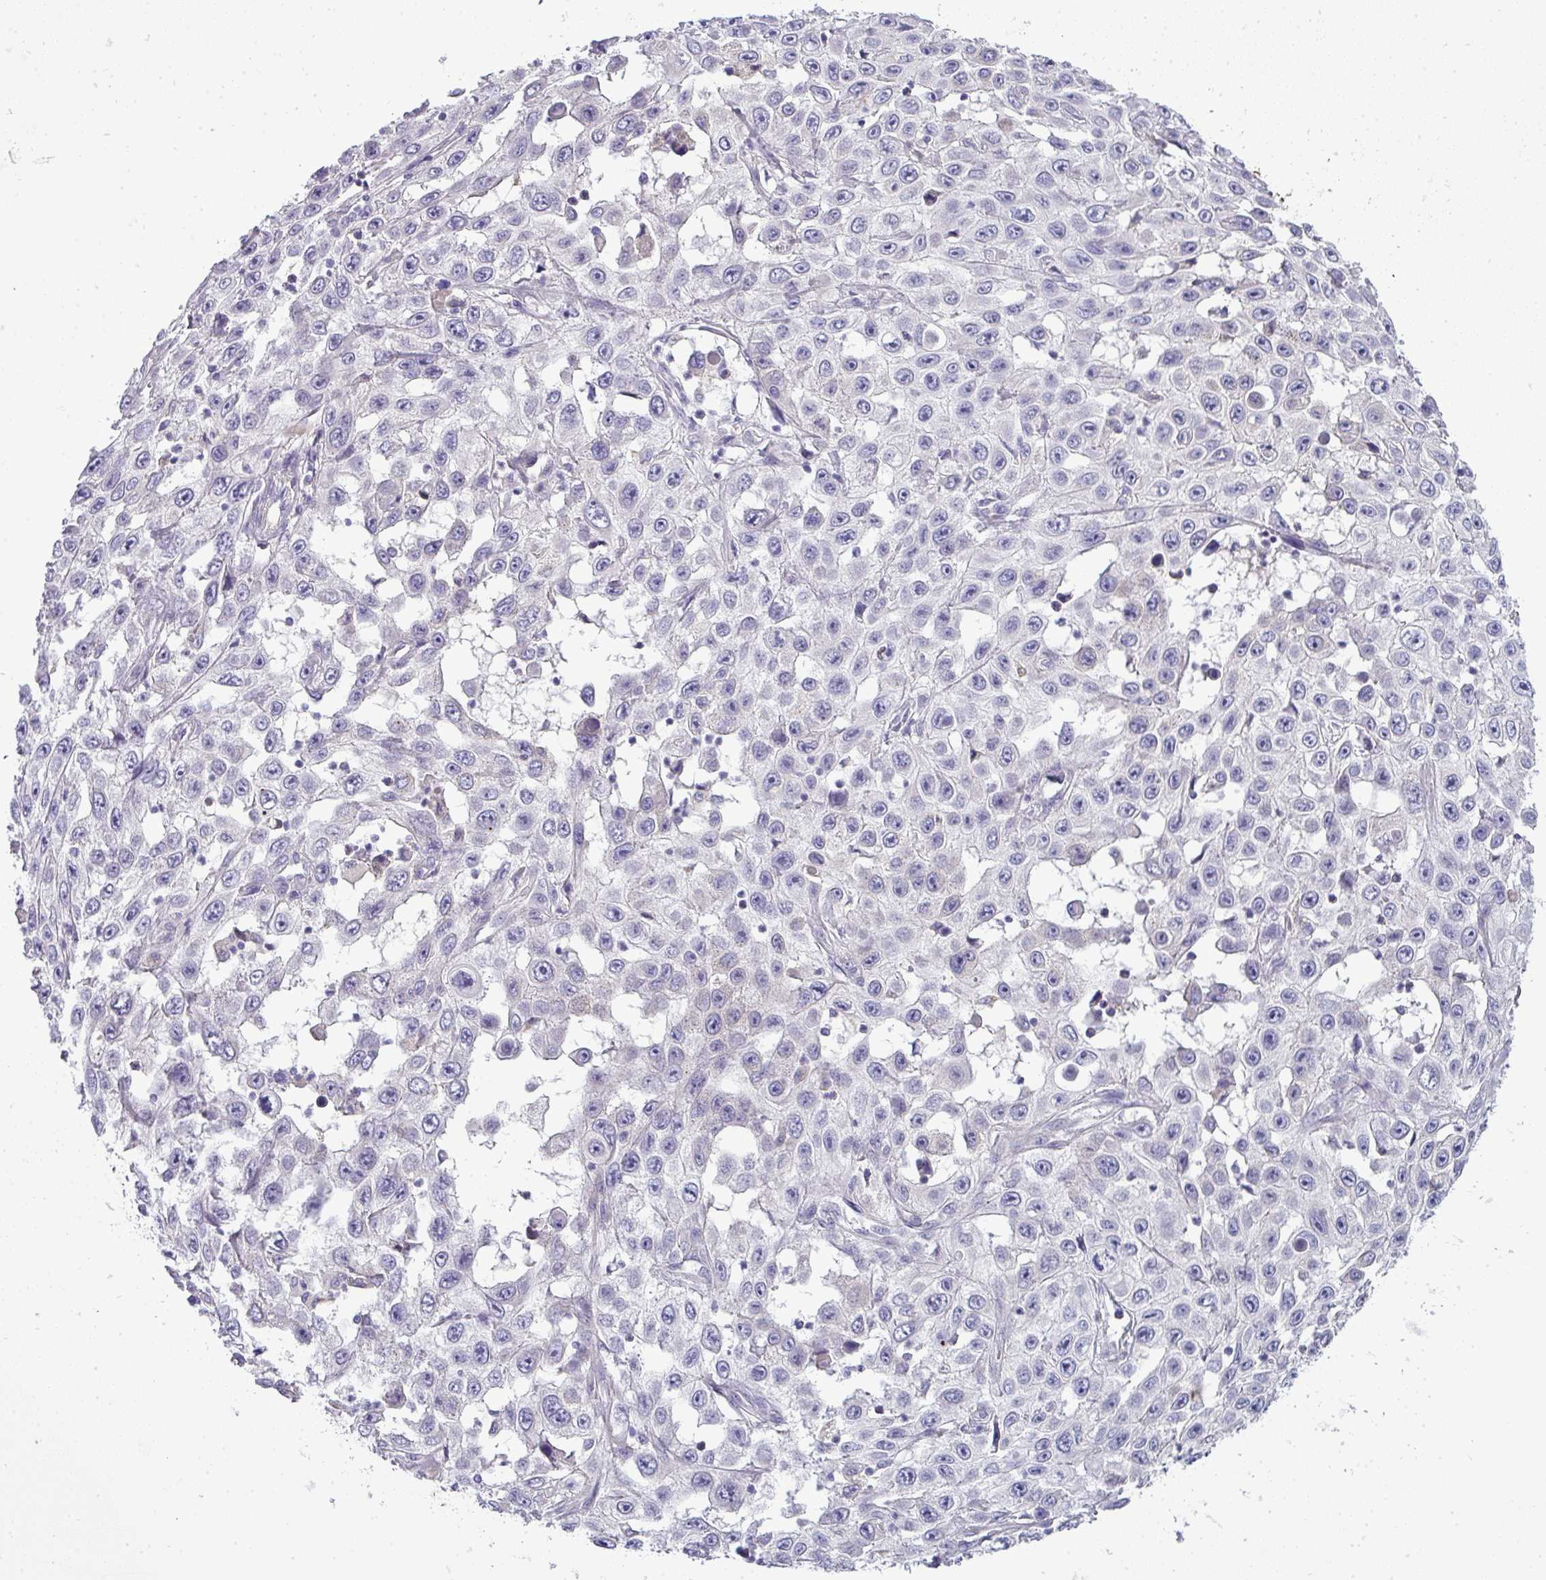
{"staining": {"intensity": "negative", "quantity": "none", "location": "none"}, "tissue": "skin cancer", "cell_type": "Tumor cells", "image_type": "cancer", "snomed": [{"axis": "morphology", "description": "Squamous cell carcinoma, NOS"}, {"axis": "topography", "description": "Skin"}], "caption": "The image displays no significant positivity in tumor cells of skin cancer.", "gene": "ASXL3", "patient": {"sex": "male", "age": 82}}